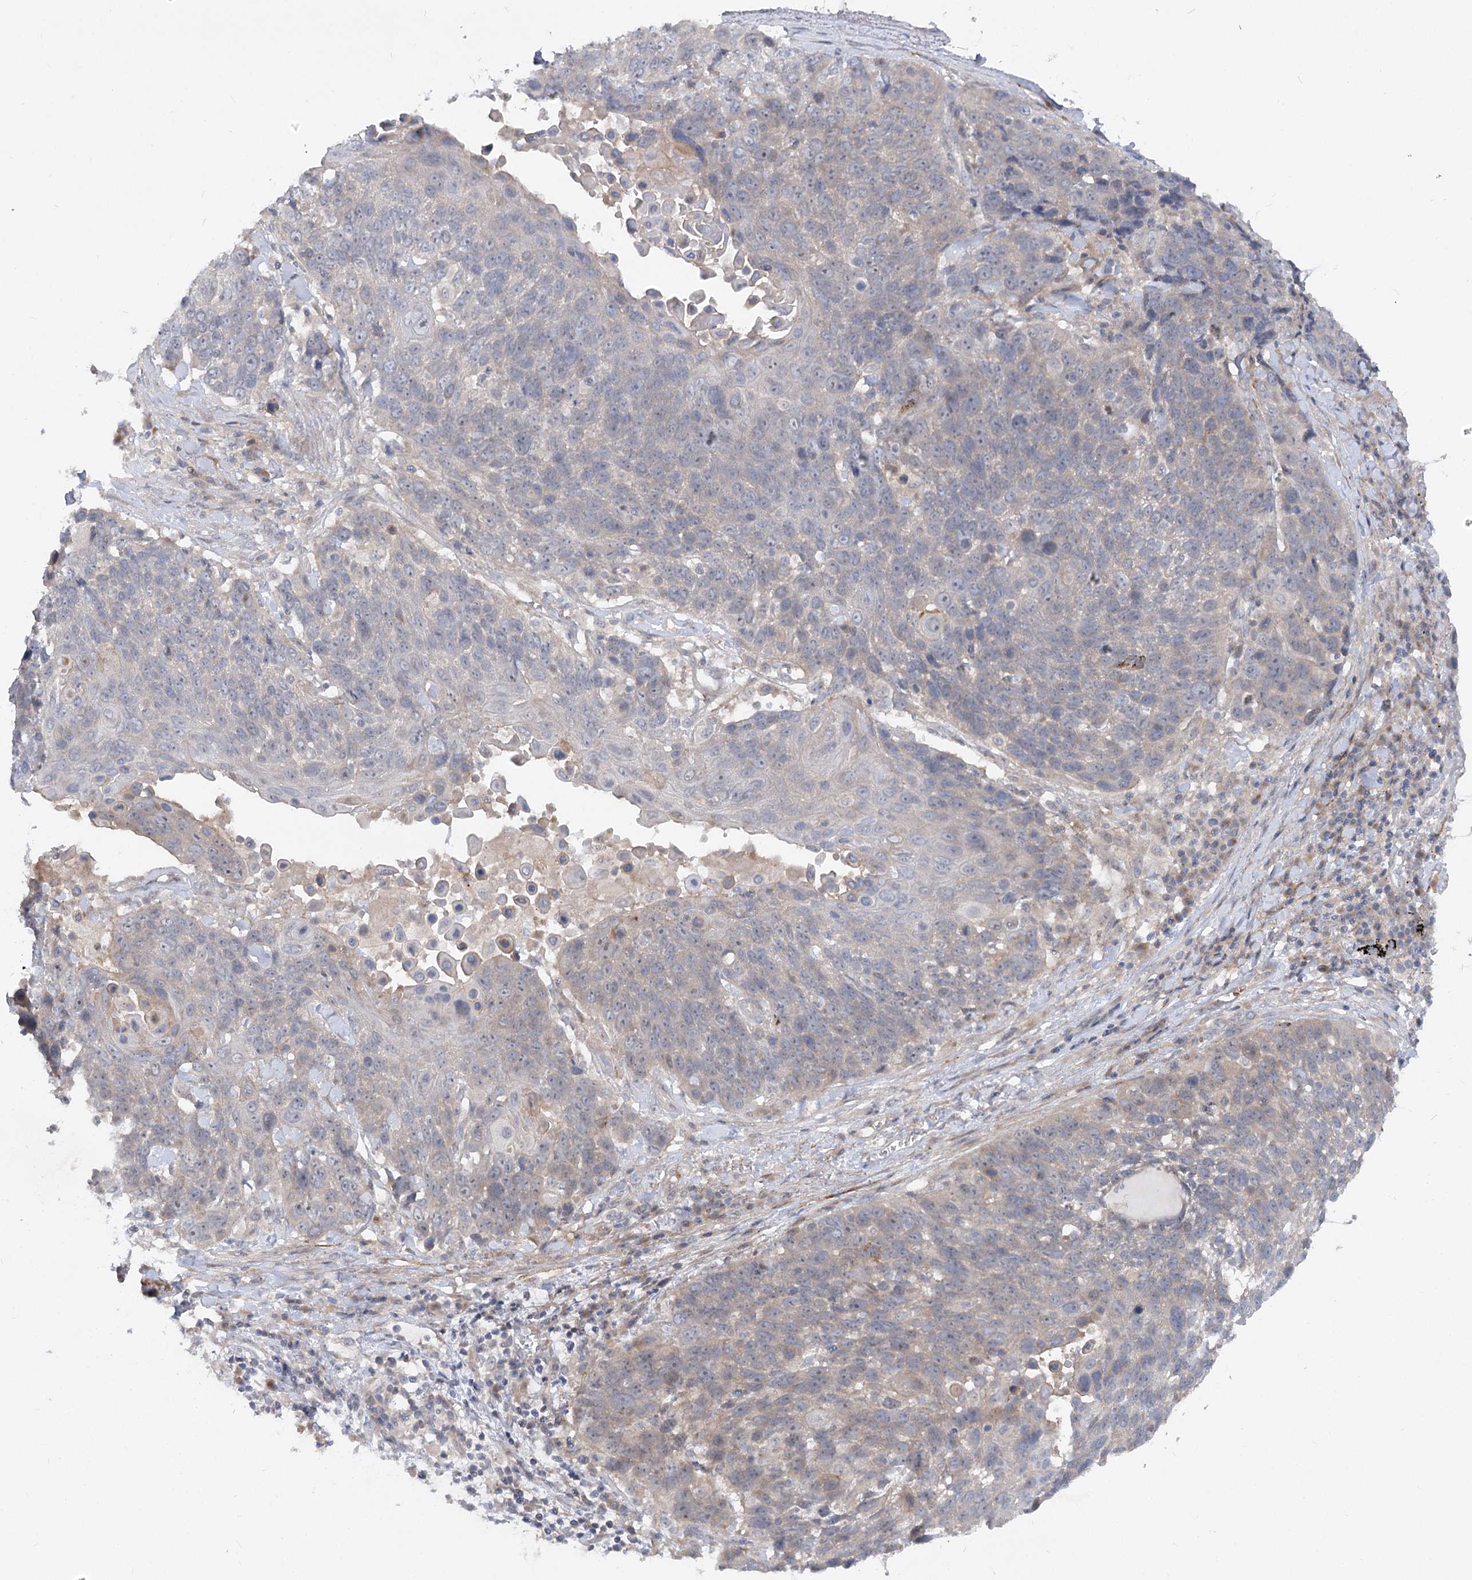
{"staining": {"intensity": "negative", "quantity": "none", "location": "none"}, "tissue": "lung cancer", "cell_type": "Tumor cells", "image_type": "cancer", "snomed": [{"axis": "morphology", "description": "Squamous cell carcinoma, NOS"}, {"axis": "topography", "description": "Lung"}], "caption": "The image demonstrates no significant expression in tumor cells of lung cancer.", "gene": "FGF19", "patient": {"sex": "male", "age": 66}}